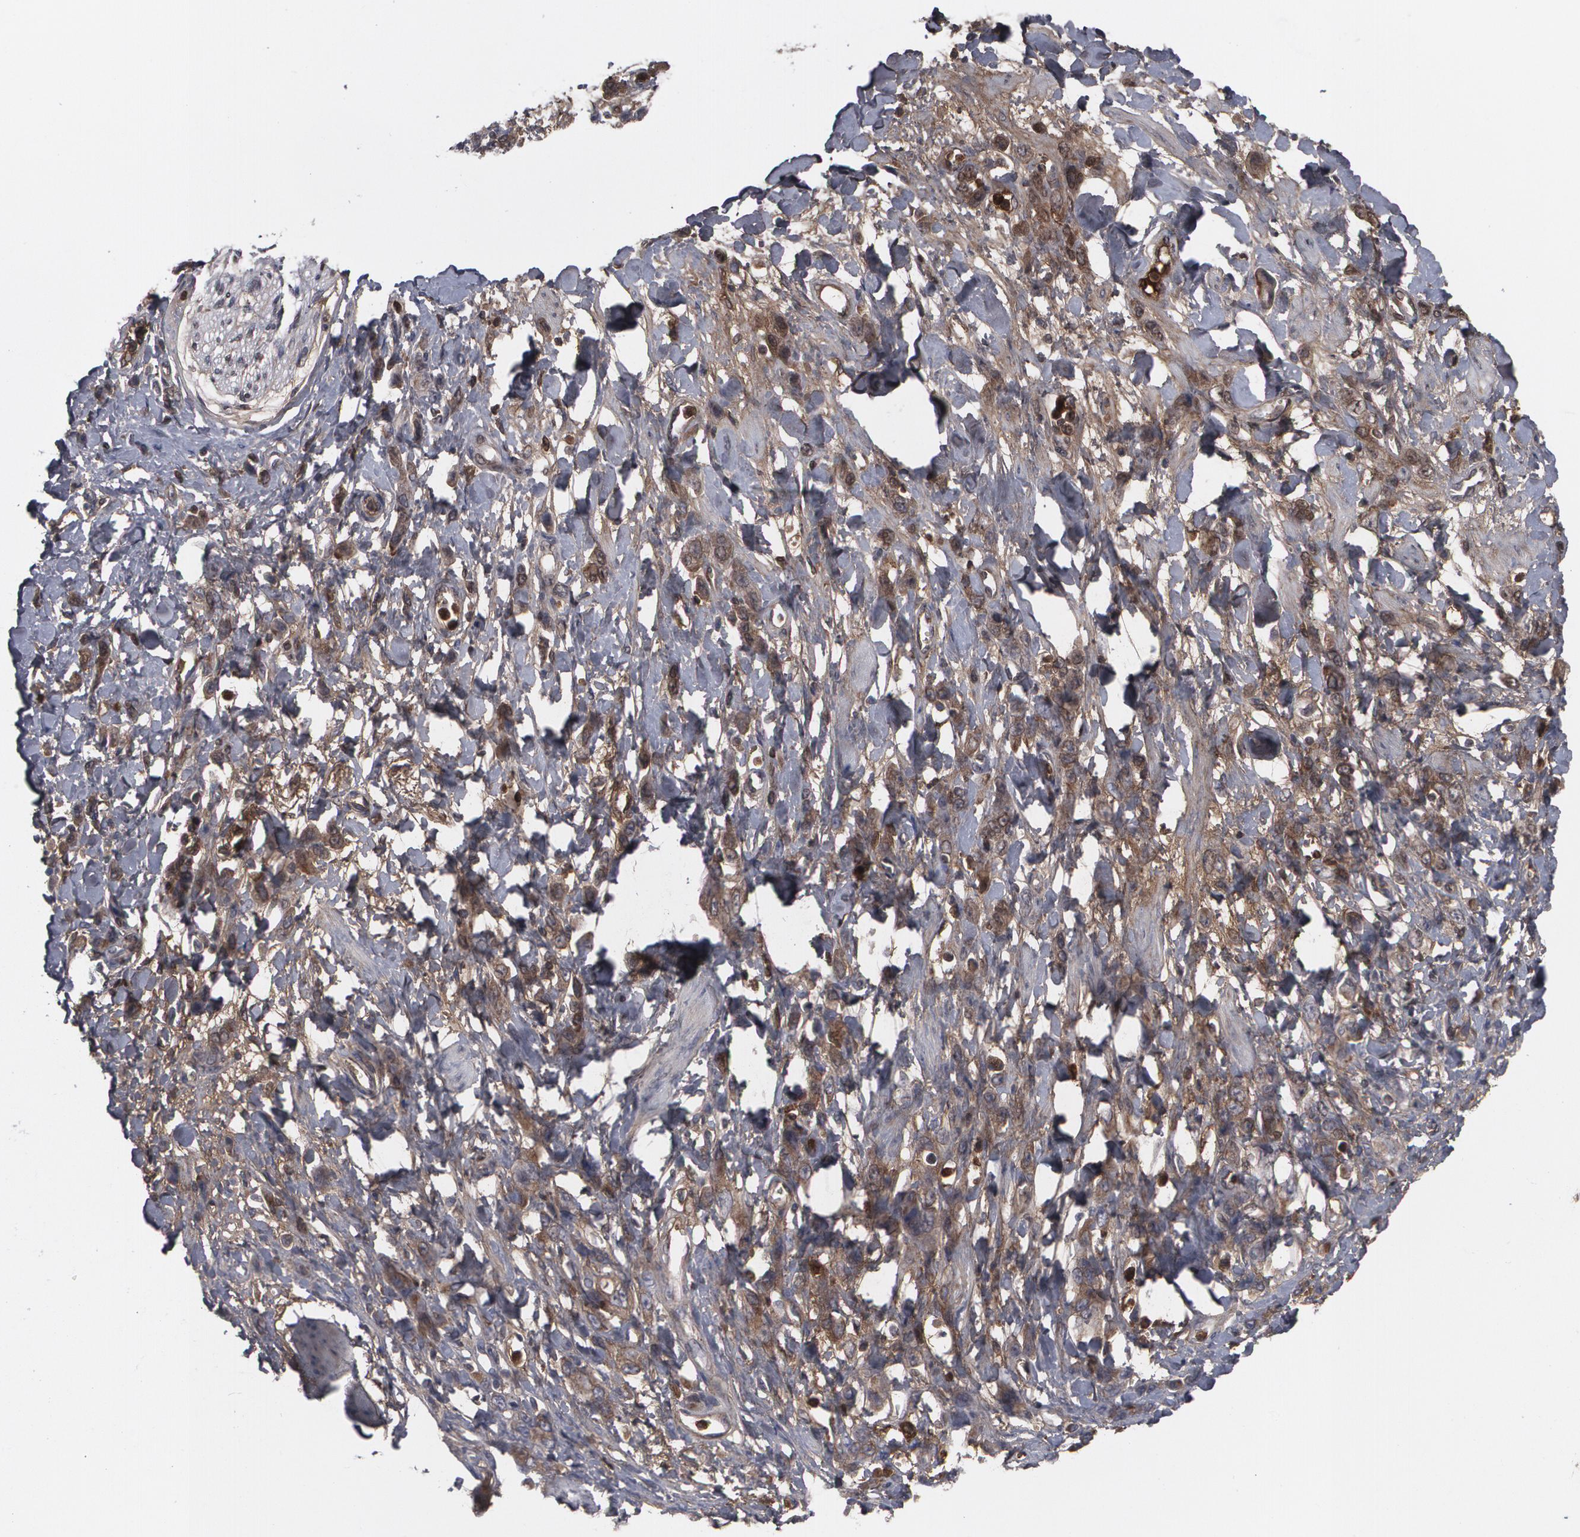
{"staining": {"intensity": "weak", "quantity": "25%-75%", "location": "cytoplasmic/membranous"}, "tissue": "stomach cancer", "cell_type": "Tumor cells", "image_type": "cancer", "snomed": [{"axis": "morphology", "description": "Normal tissue, NOS"}, {"axis": "morphology", "description": "Adenocarcinoma, NOS"}, {"axis": "topography", "description": "Stomach"}], "caption": "Stomach adenocarcinoma stained for a protein (brown) exhibits weak cytoplasmic/membranous positive expression in approximately 25%-75% of tumor cells.", "gene": "LRG1", "patient": {"sex": "male", "age": 82}}